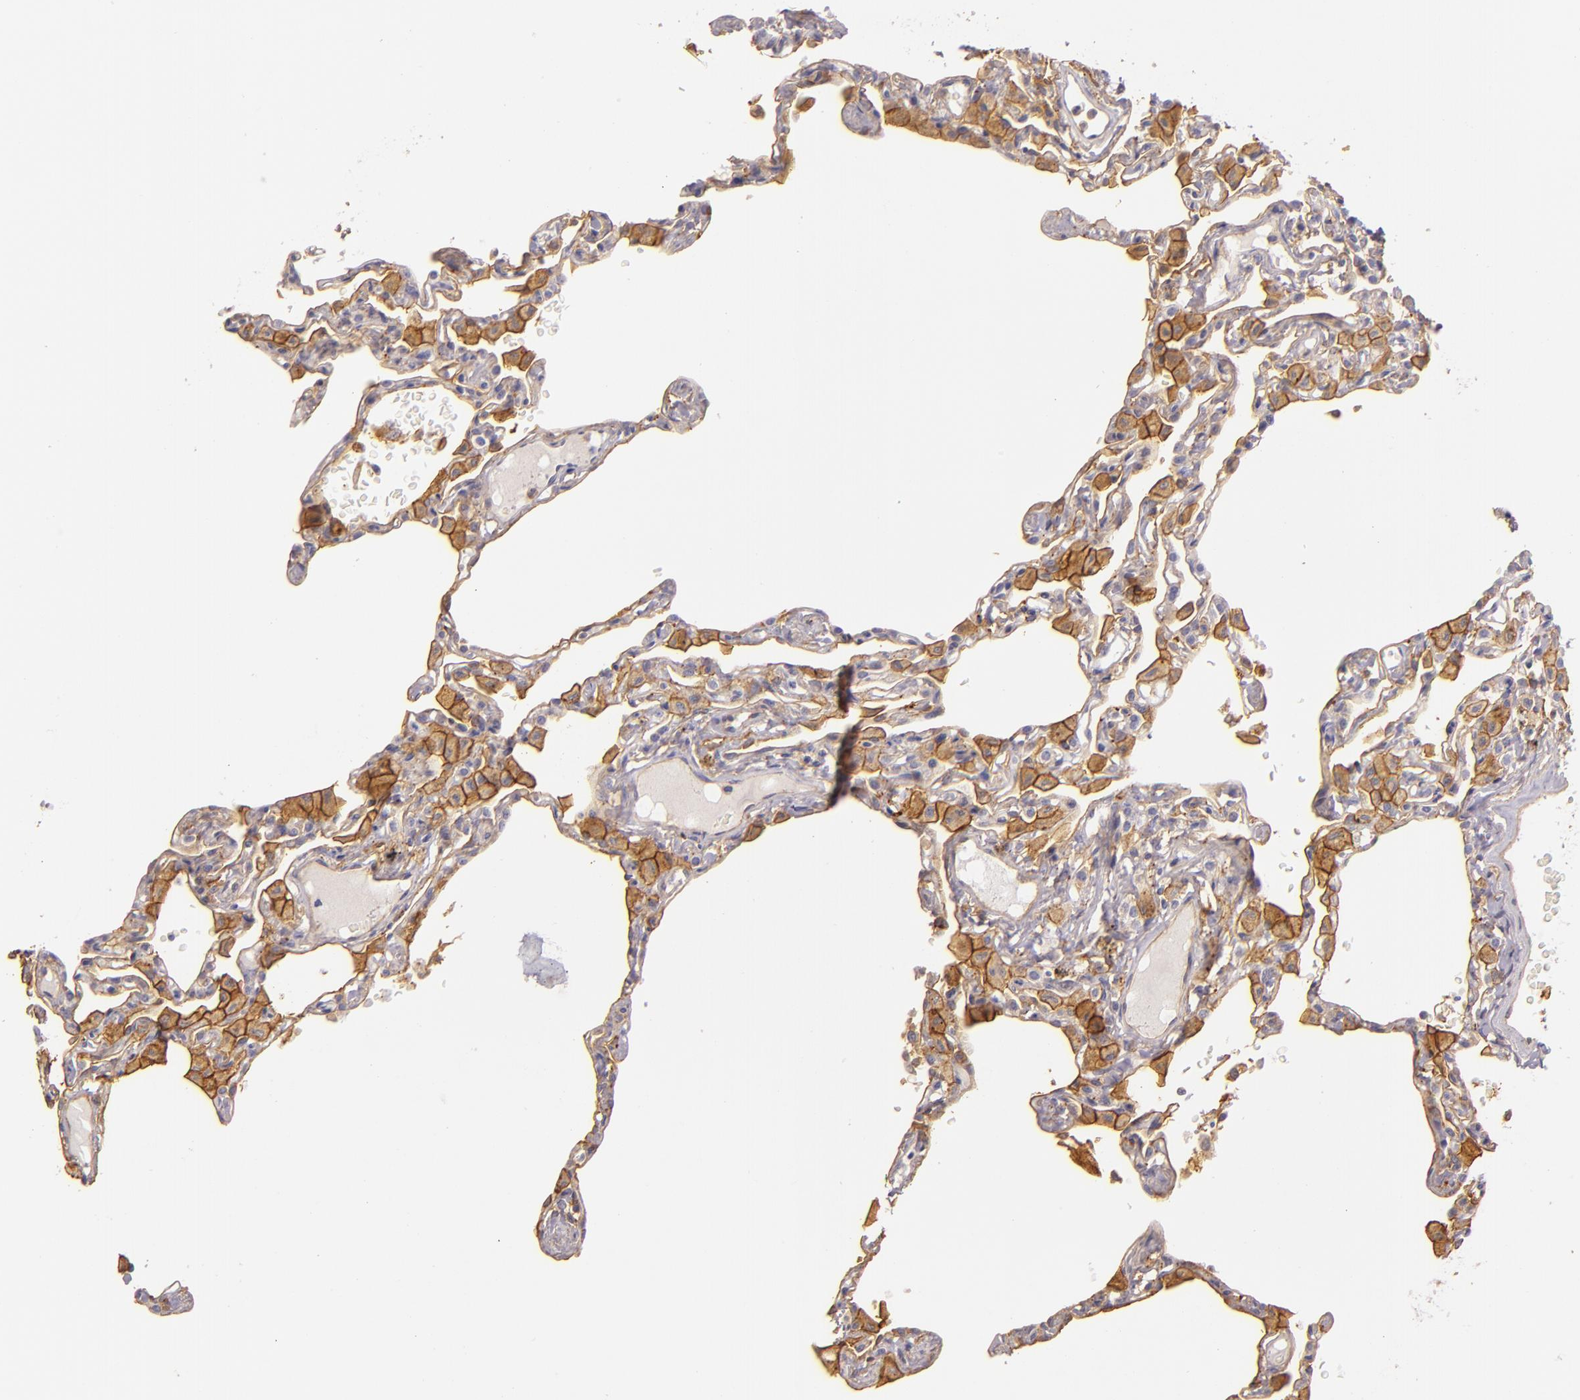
{"staining": {"intensity": "negative", "quantity": "none", "location": "none"}, "tissue": "lung", "cell_type": "Alveolar cells", "image_type": "normal", "snomed": [{"axis": "morphology", "description": "Normal tissue, NOS"}, {"axis": "topography", "description": "Lung"}], "caption": "Photomicrograph shows no significant protein positivity in alveolar cells of unremarkable lung. (Brightfield microscopy of DAB (3,3'-diaminobenzidine) immunohistochemistry (IHC) at high magnification).", "gene": "CTSF", "patient": {"sex": "female", "age": 49}}